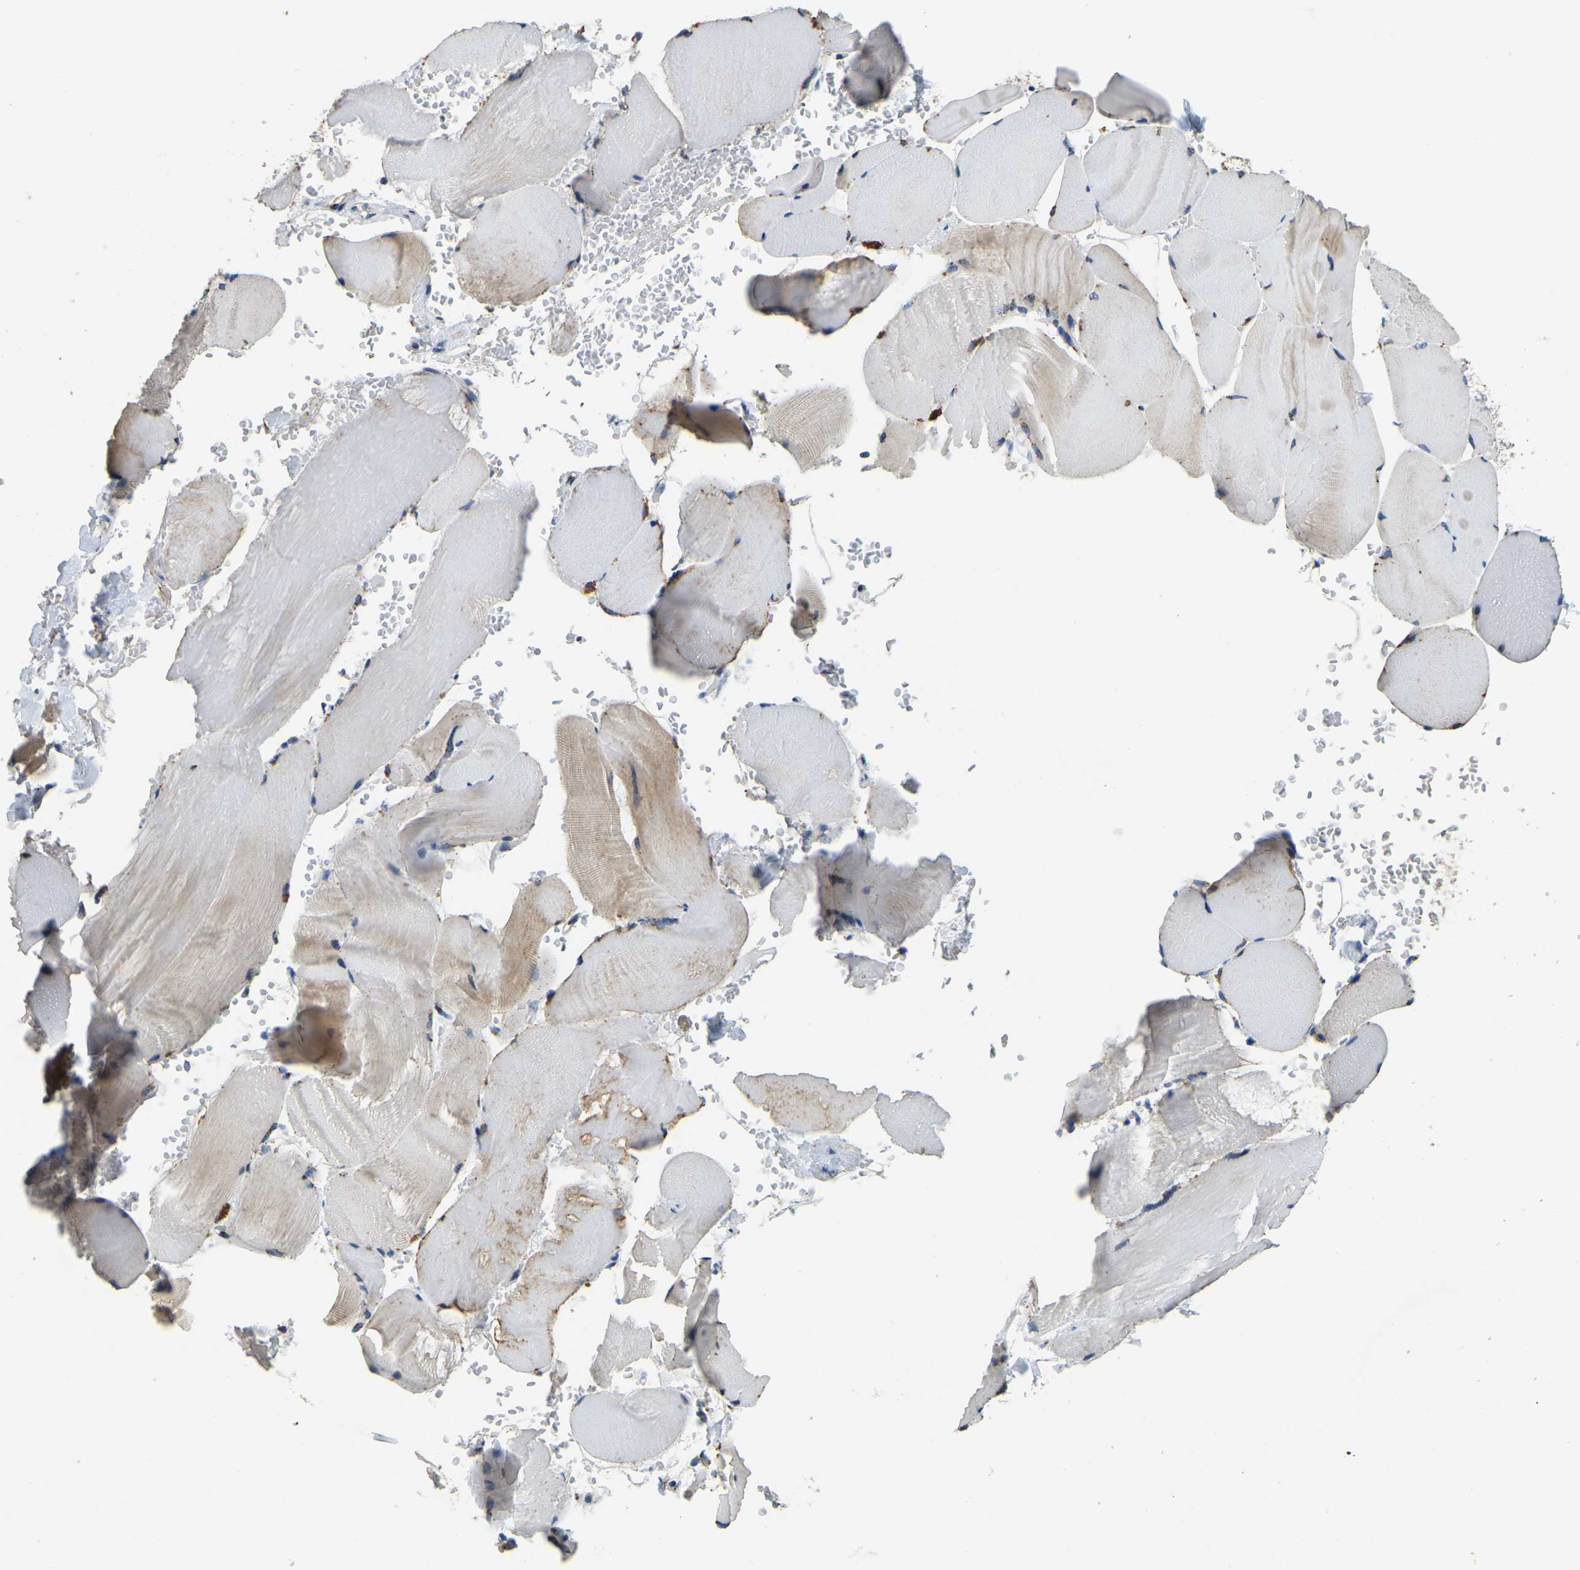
{"staining": {"intensity": "weak", "quantity": ">75%", "location": "cytoplasmic/membranous"}, "tissue": "skeletal muscle", "cell_type": "Myocytes", "image_type": "normal", "snomed": [{"axis": "morphology", "description": "Normal tissue, NOS"}, {"axis": "topography", "description": "Skin"}, {"axis": "topography", "description": "Skeletal muscle"}], "caption": "Skeletal muscle stained with DAB (3,3'-diaminobenzidine) immunohistochemistry (IHC) demonstrates low levels of weak cytoplasmic/membranous positivity in about >75% of myocytes. (IHC, brightfield microscopy, high magnification).", "gene": "FAM174A", "patient": {"sex": "male", "age": 83}}